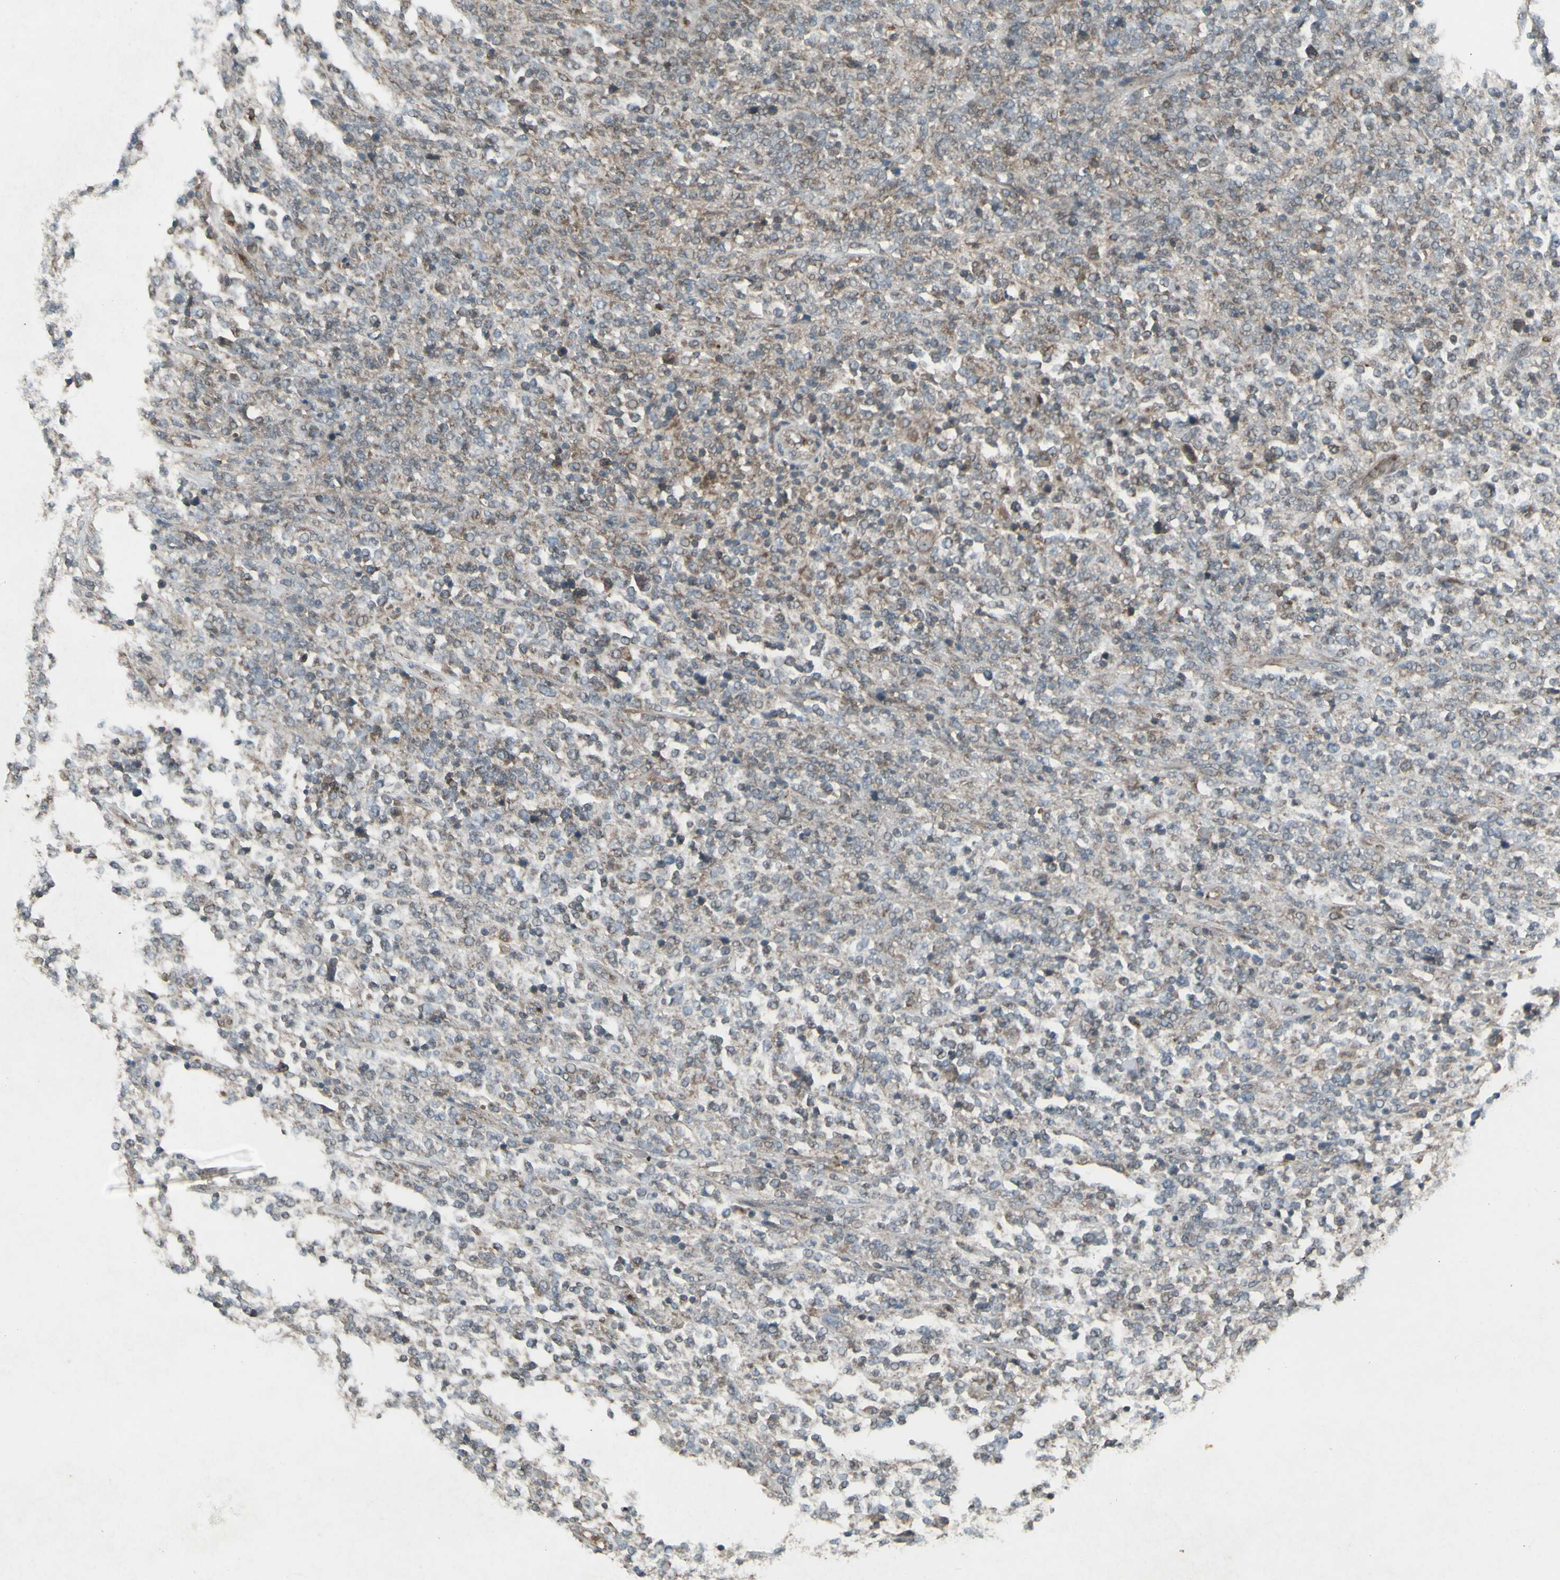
{"staining": {"intensity": "weak", "quantity": "25%-75%", "location": "cytoplasmic/membranous"}, "tissue": "lymphoma", "cell_type": "Tumor cells", "image_type": "cancer", "snomed": [{"axis": "morphology", "description": "Malignant lymphoma, non-Hodgkin's type, High grade"}, {"axis": "topography", "description": "Soft tissue"}], "caption": "High-power microscopy captured an immunohistochemistry image of lymphoma, revealing weak cytoplasmic/membranous staining in approximately 25%-75% of tumor cells. (brown staining indicates protein expression, while blue staining denotes nuclei).", "gene": "SHC1", "patient": {"sex": "male", "age": 18}}